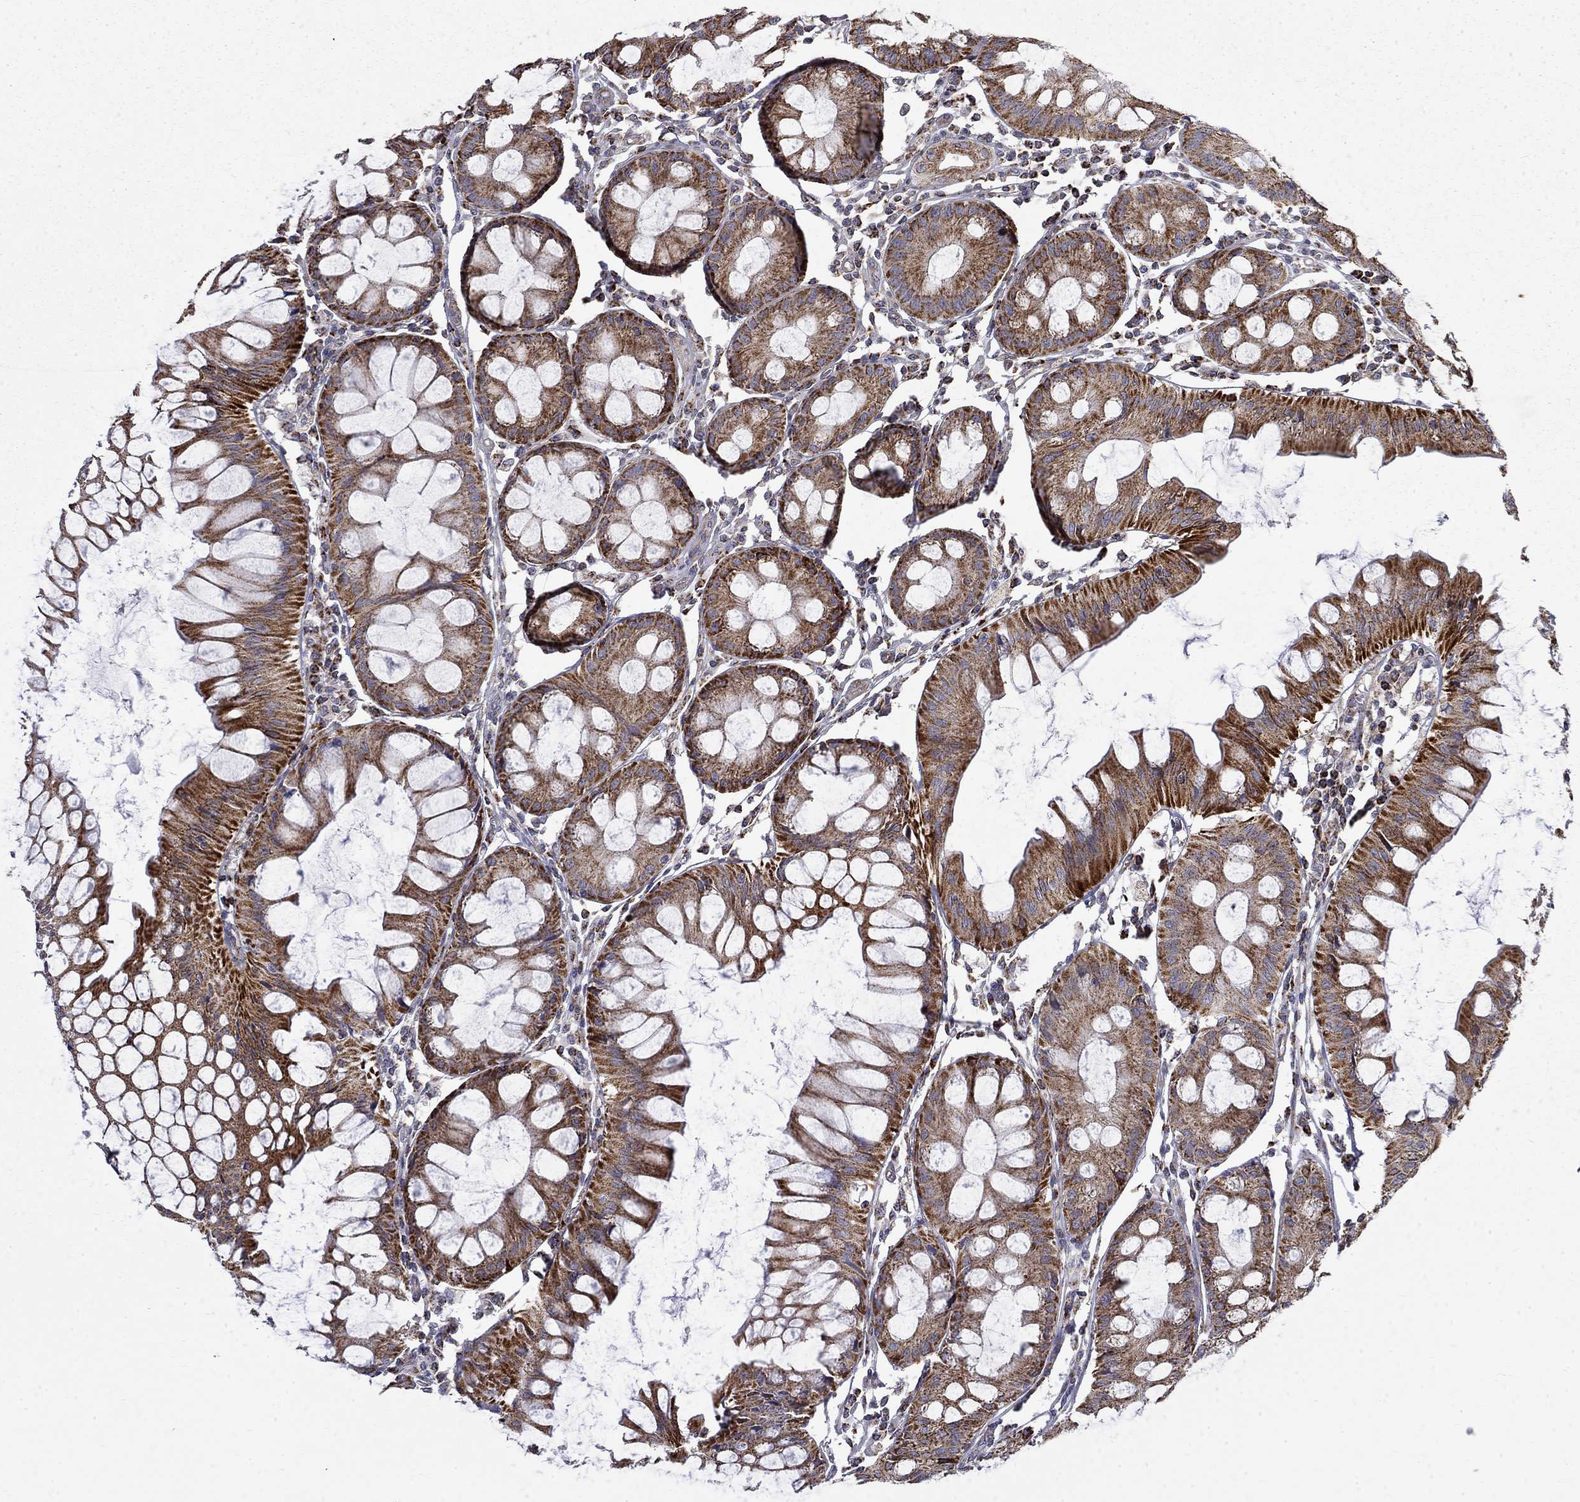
{"staining": {"intensity": "strong", "quantity": "25%-75%", "location": "cytoplasmic/membranous"}, "tissue": "colorectal cancer", "cell_type": "Tumor cells", "image_type": "cancer", "snomed": [{"axis": "morphology", "description": "Adenocarcinoma, NOS"}, {"axis": "topography", "description": "Rectum"}], "caption": "Immunohistochemistry histopathology image of human colorectal cancer stained for a protein (brown), which exhibits high levels of strong cytoplasmic/membranous staining in about 25%-75% of tumor cells.", "gene": "PCBP3", "patient": {"sex": "female", "age": 85}}